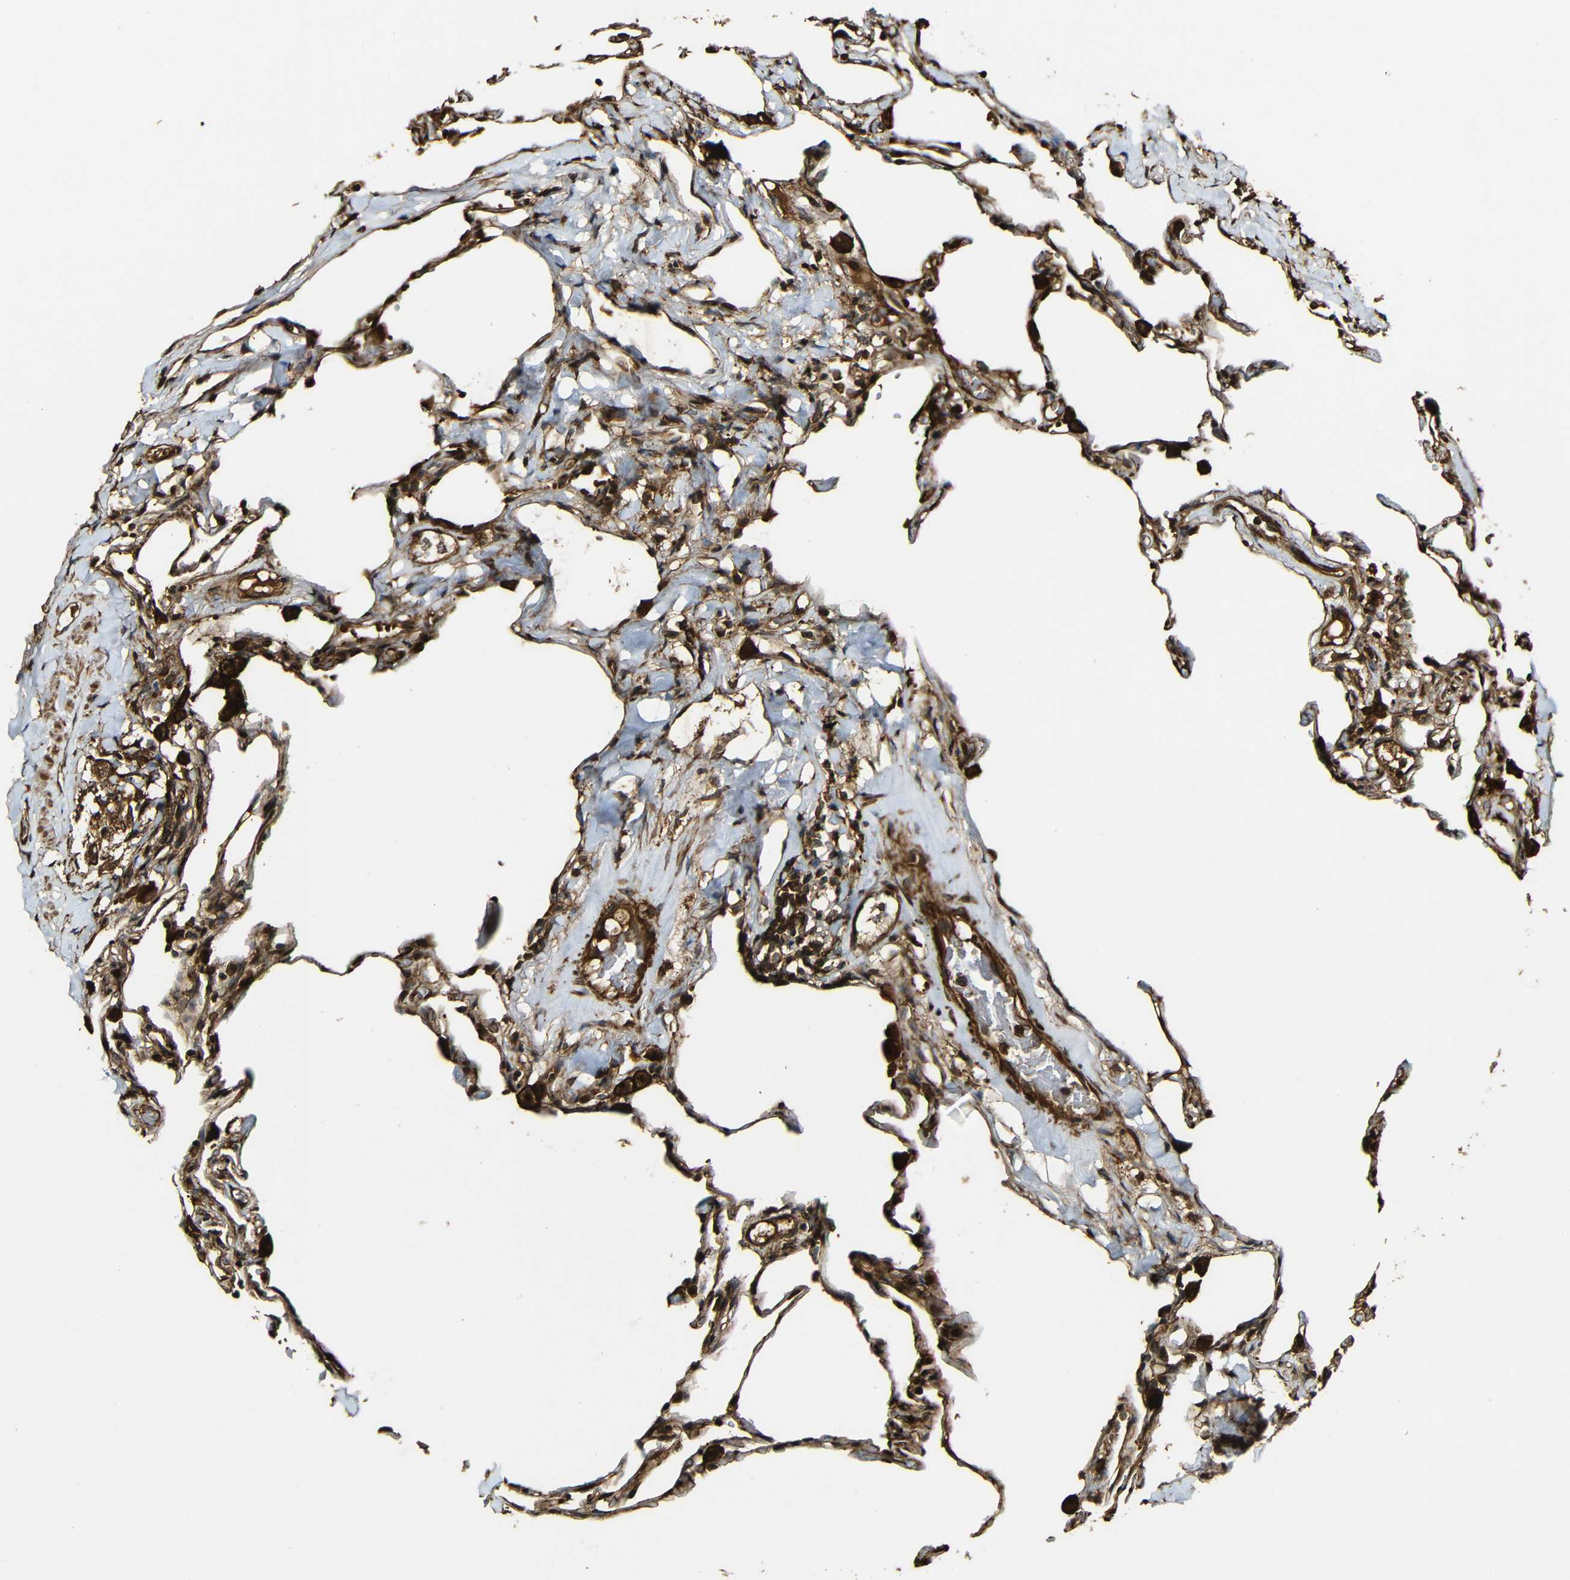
{"staining": {"intensity": "strong", "quantity": ">75%", "location": "cytoplasmic/membranous"}, "tissue": "lung", "cell_type": "Alveolar cells", "image_type": "normal", "snomed": [{"axis": "morphology", "description": "Normal tissue, NOS"}, {"axis": "topography", "description": "Lung"}], "caption": "A high-resolution histopathology image shows immunohistochemistry (IHC) staining of benign lung, which displays strong cytoplasmic/membranous positivity in about >75% of alveolar cells.", "gene": "CASP8", "patient": {"sex": "male", "age": 59}}